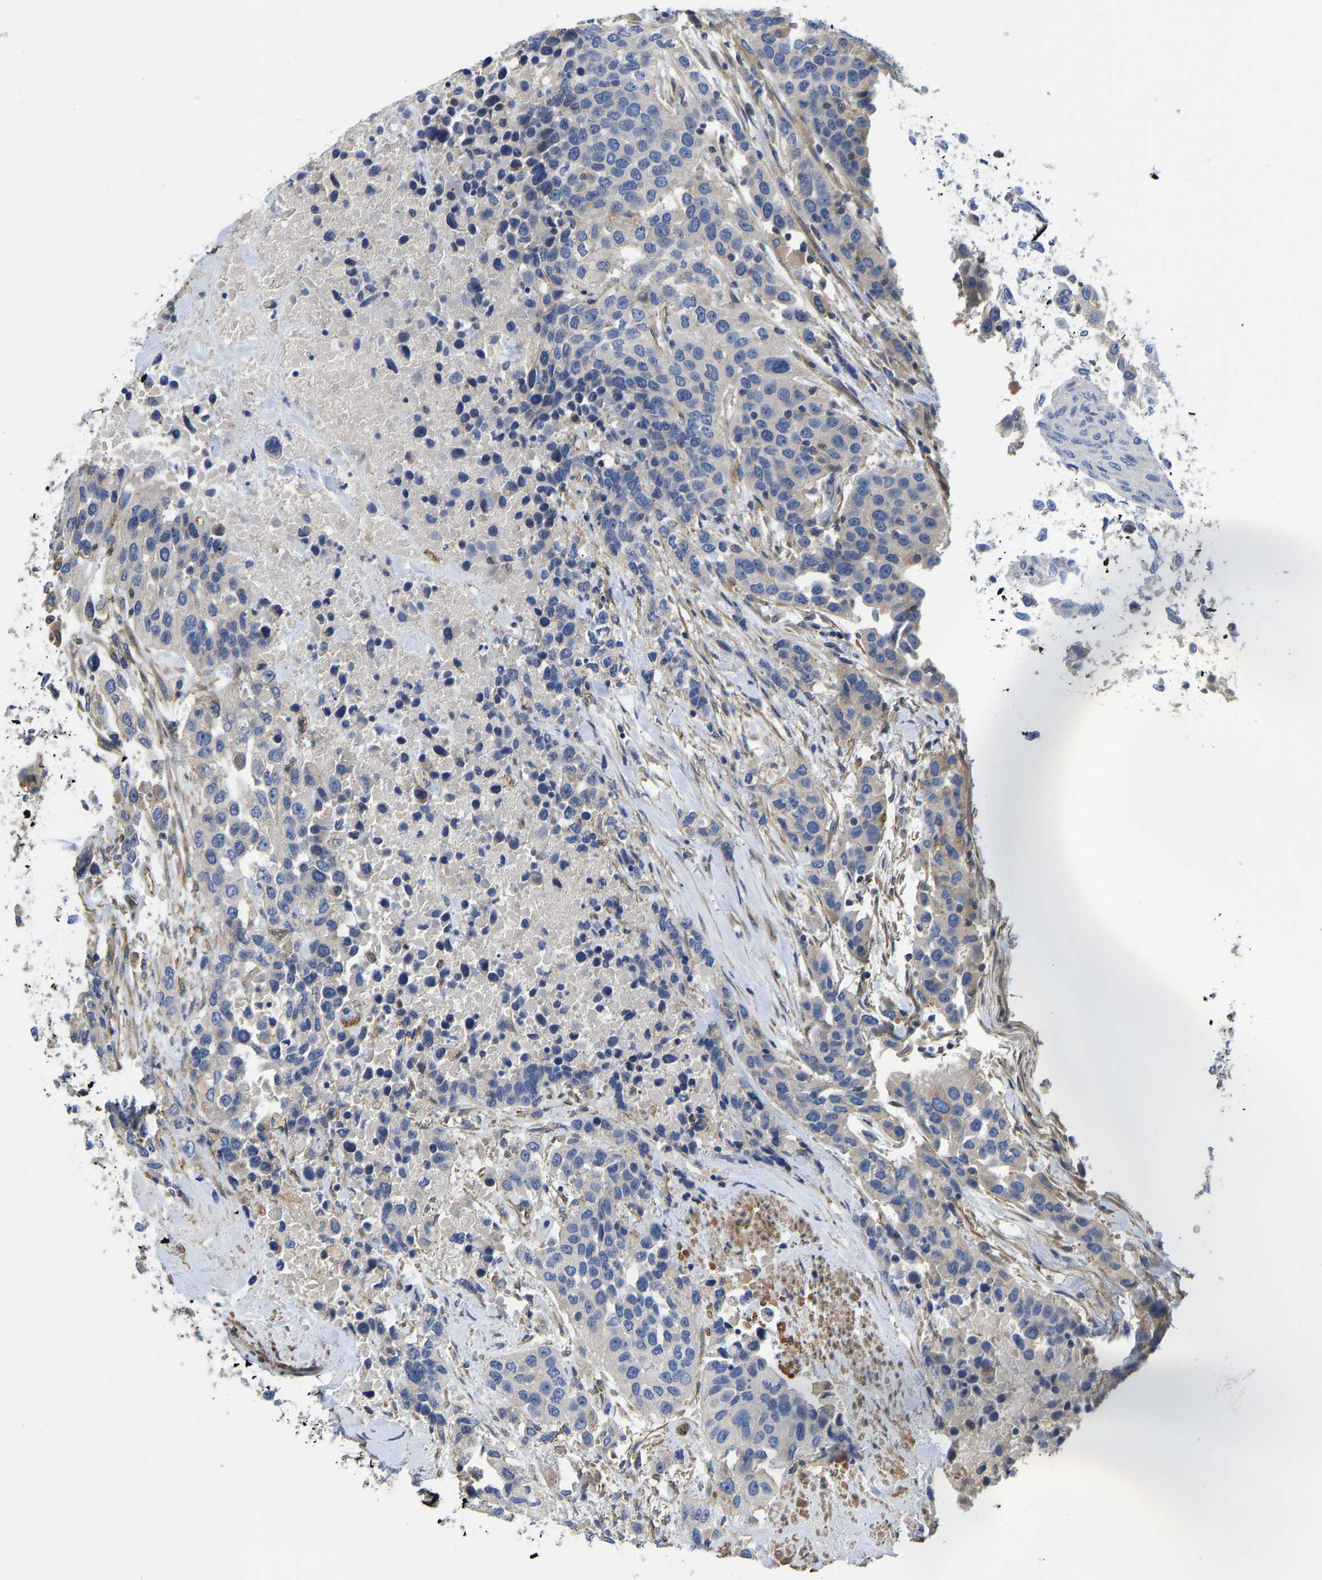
{"staining": {"intensity": "negative", "quantity": "none", "location": "none"}, "tissue": "urothelial cancer", "cell_type": "Tumor cells", "image_type": "cancer", "snomed": [{"axis": "morphology", "description": "Urothelial carcinoma, High grade"}, {"axis": "topography", "description": "Urinary bladder"}], "caption": "An immunohistochemistry (IHC) micrograph of urothelial cancer is shown. There is no staining in tumor cells of urothelial cancer.", "gene": "ELMO2", "patient": {"sex": "female", "age": 80}}